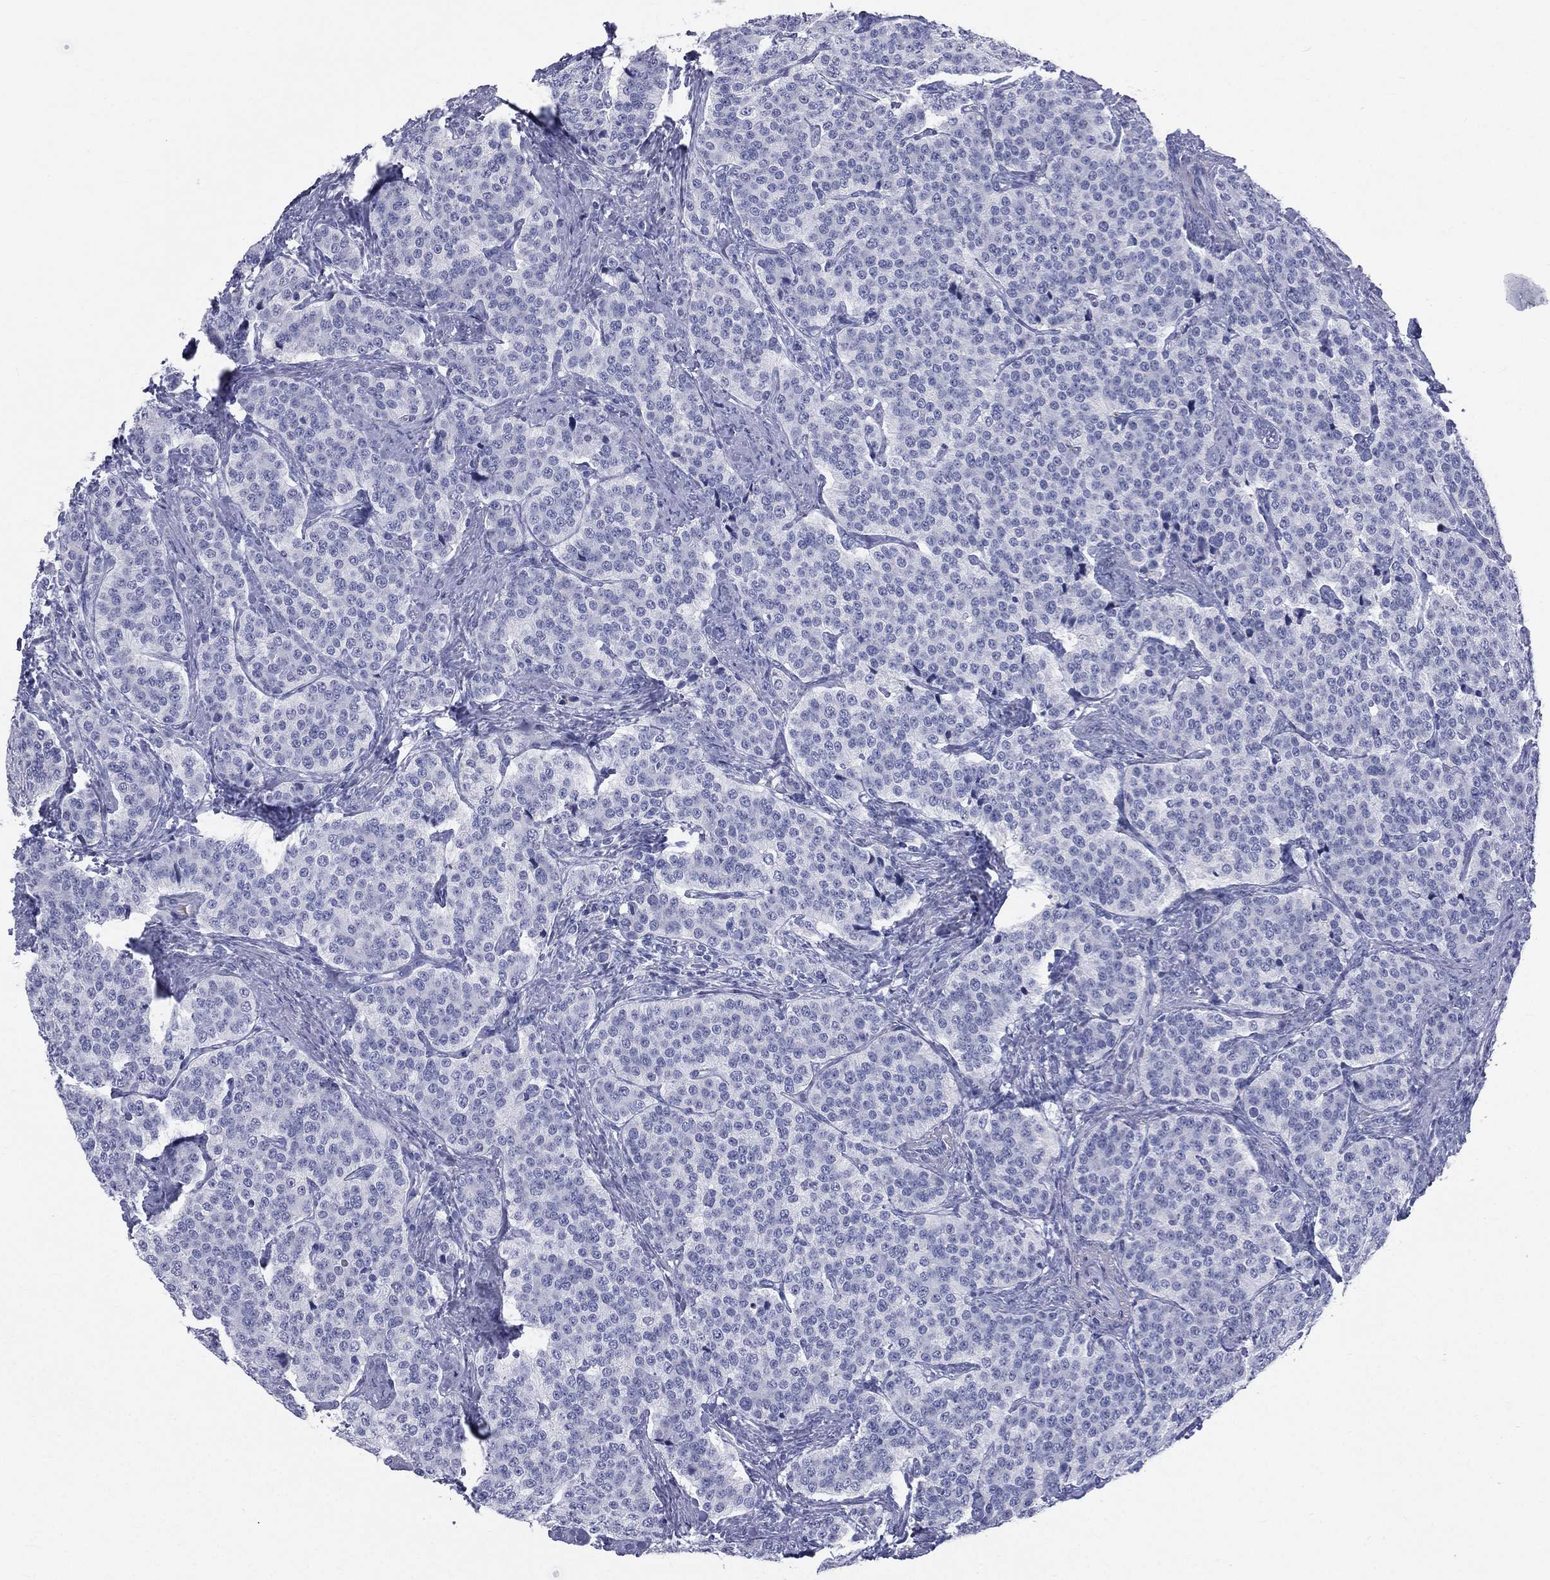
{"staining": {"intensity": "negative", "quantity": "none", "location": "none"}, "tissue": "carcinoid", "cell_type": "Tumor cells", "image_type": "cancer", "snomed": [{"axis": "morphology", "description": "Carcinoid, malignant, NOS"}, {"axis": "topography", "description": "Small intestine"}], "caption": "Immunohistochemistry (IHC) histopathology image of neoplastic tissue: human carcinoid (malignant) stained with DAB exhibits no significant protein expression in tumor cells.", "gene": "HP", "patient": {"sex": "female", "age": 58}}